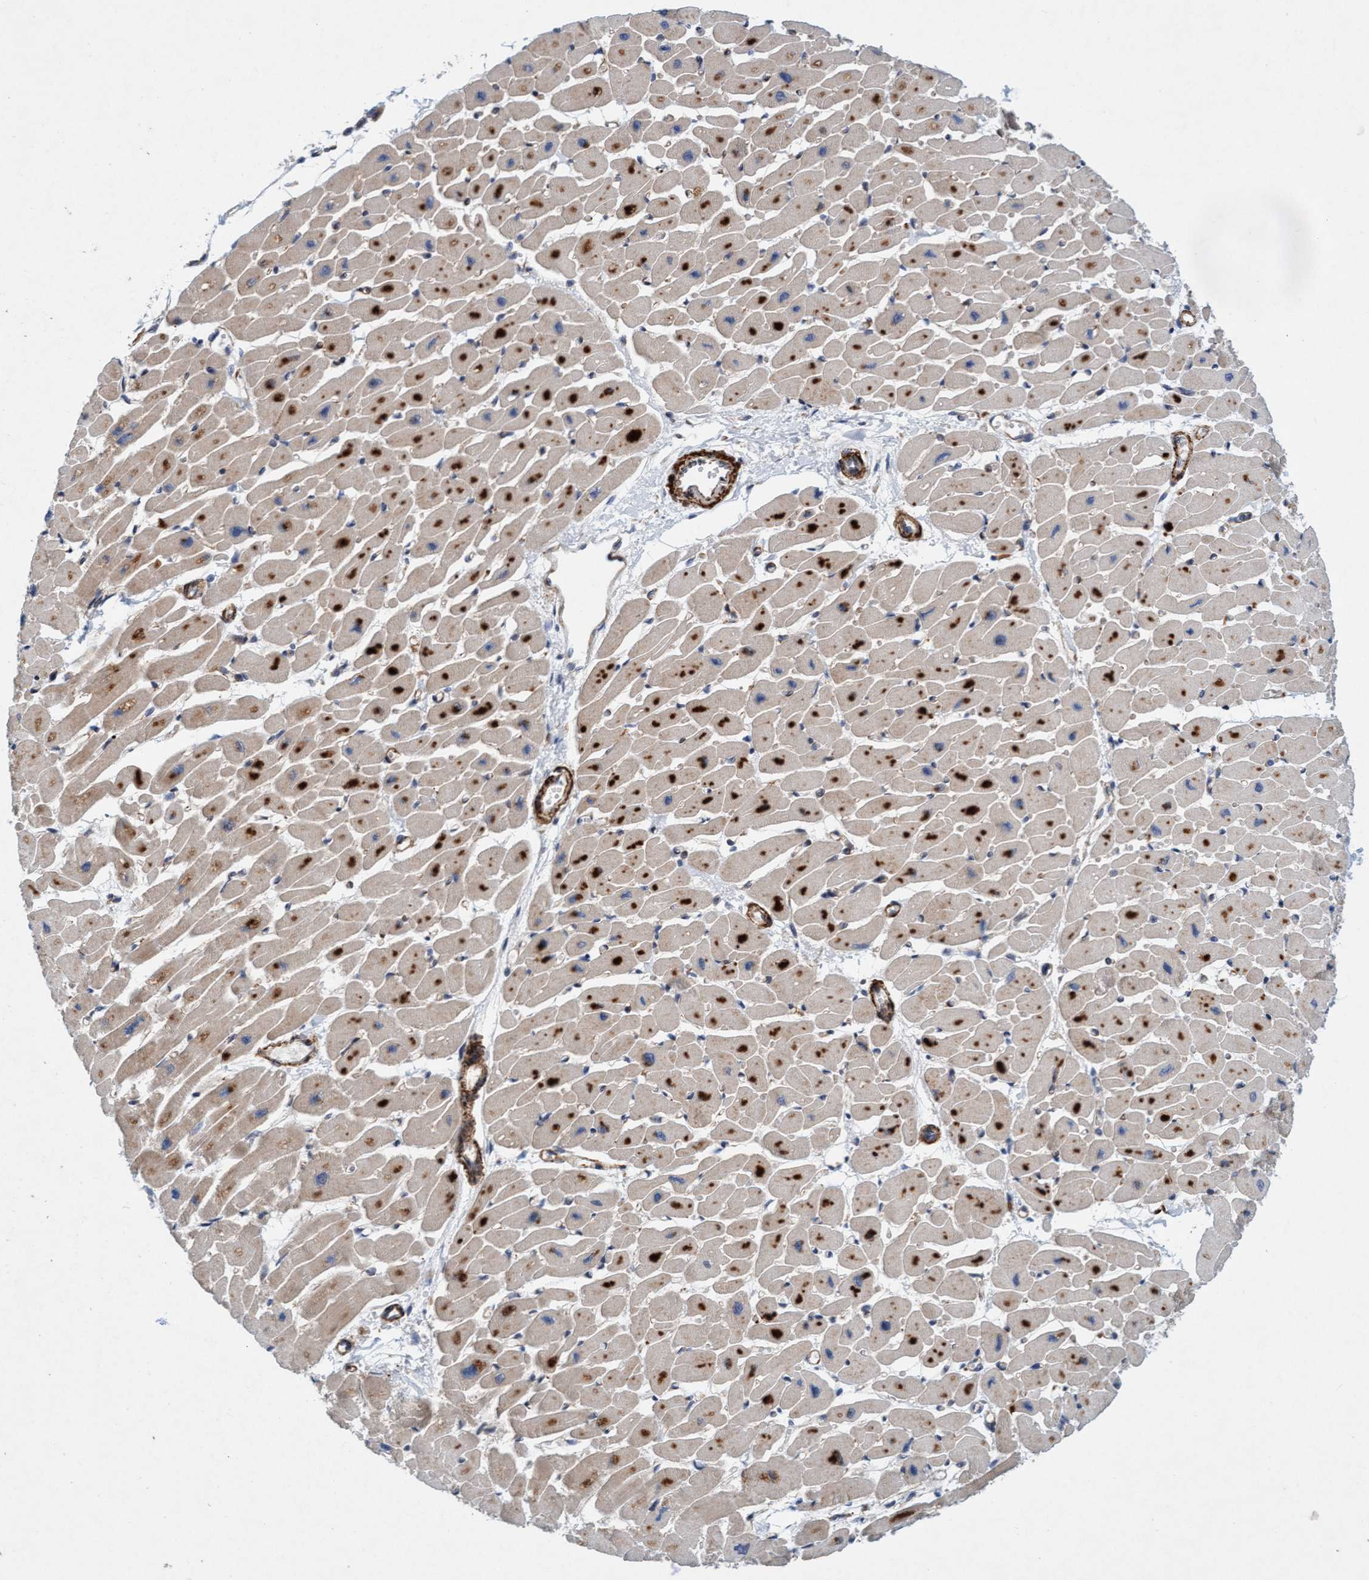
{"staining": {"intensity": "moderate", "quantity": ">75%", "location": "cytoplasmic/membranous"}, "tissue": "heart muscle", "cell_type": "Cardiomyocytes", "image_type": "normal", "snomed": [{"axis": "morphology", "description": "Normal tissue, NOS"}, {"axis": "topography", "description": "Heart"}], "caption": "Immunohistochemistry (IHC) of benign human heart muscle reveals medium levels of moderate cytoplasmic/membranous positivity in approximately >75% of cardiomyocytes.", "gene": "TMEM70", "patient": {"sex": "female", "age": 54}}